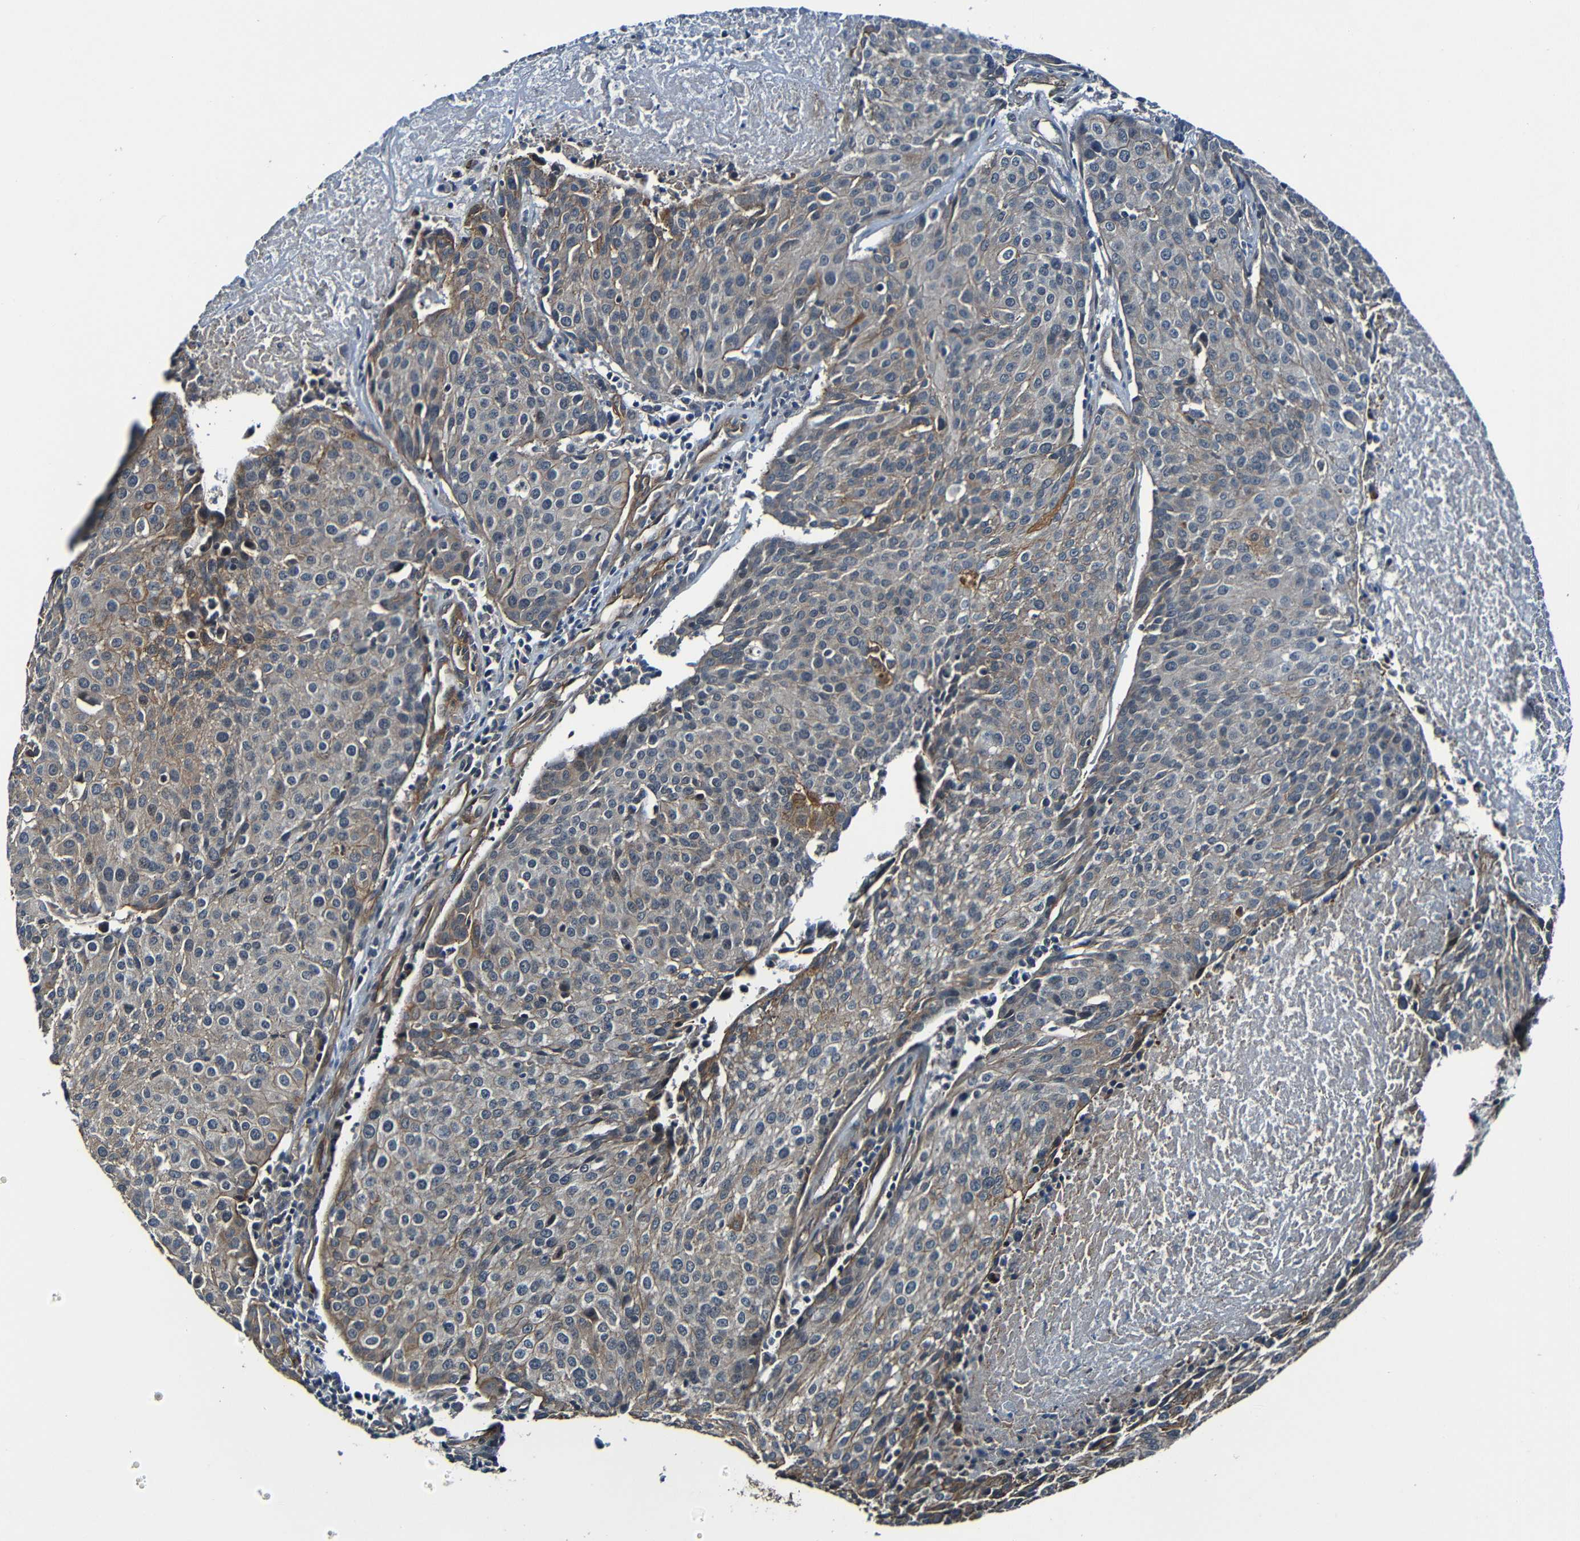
{"staining": {"intensity": "weak", "quantity": "25%-75%", "location": "cytoplasmic/membranous"}, "tissue": "urothelial cancer", "cell_type": "Tumor cells", "image_type": "cancer", "snomed": [{"axis": "morphology", "description": "Urothelial carcinoma, High grade"}, {"axis": "topography", "description": "Urinary bladder"}], "caption": "Immunohistochemical staining of human high-grade urothelial carcinoma shows weak cytoplasmic/membranous protein positivity in approximately 25%-75% of tumor cells.", "gene": "LGR5", "patient": {"sex": "female", "age": 85}}